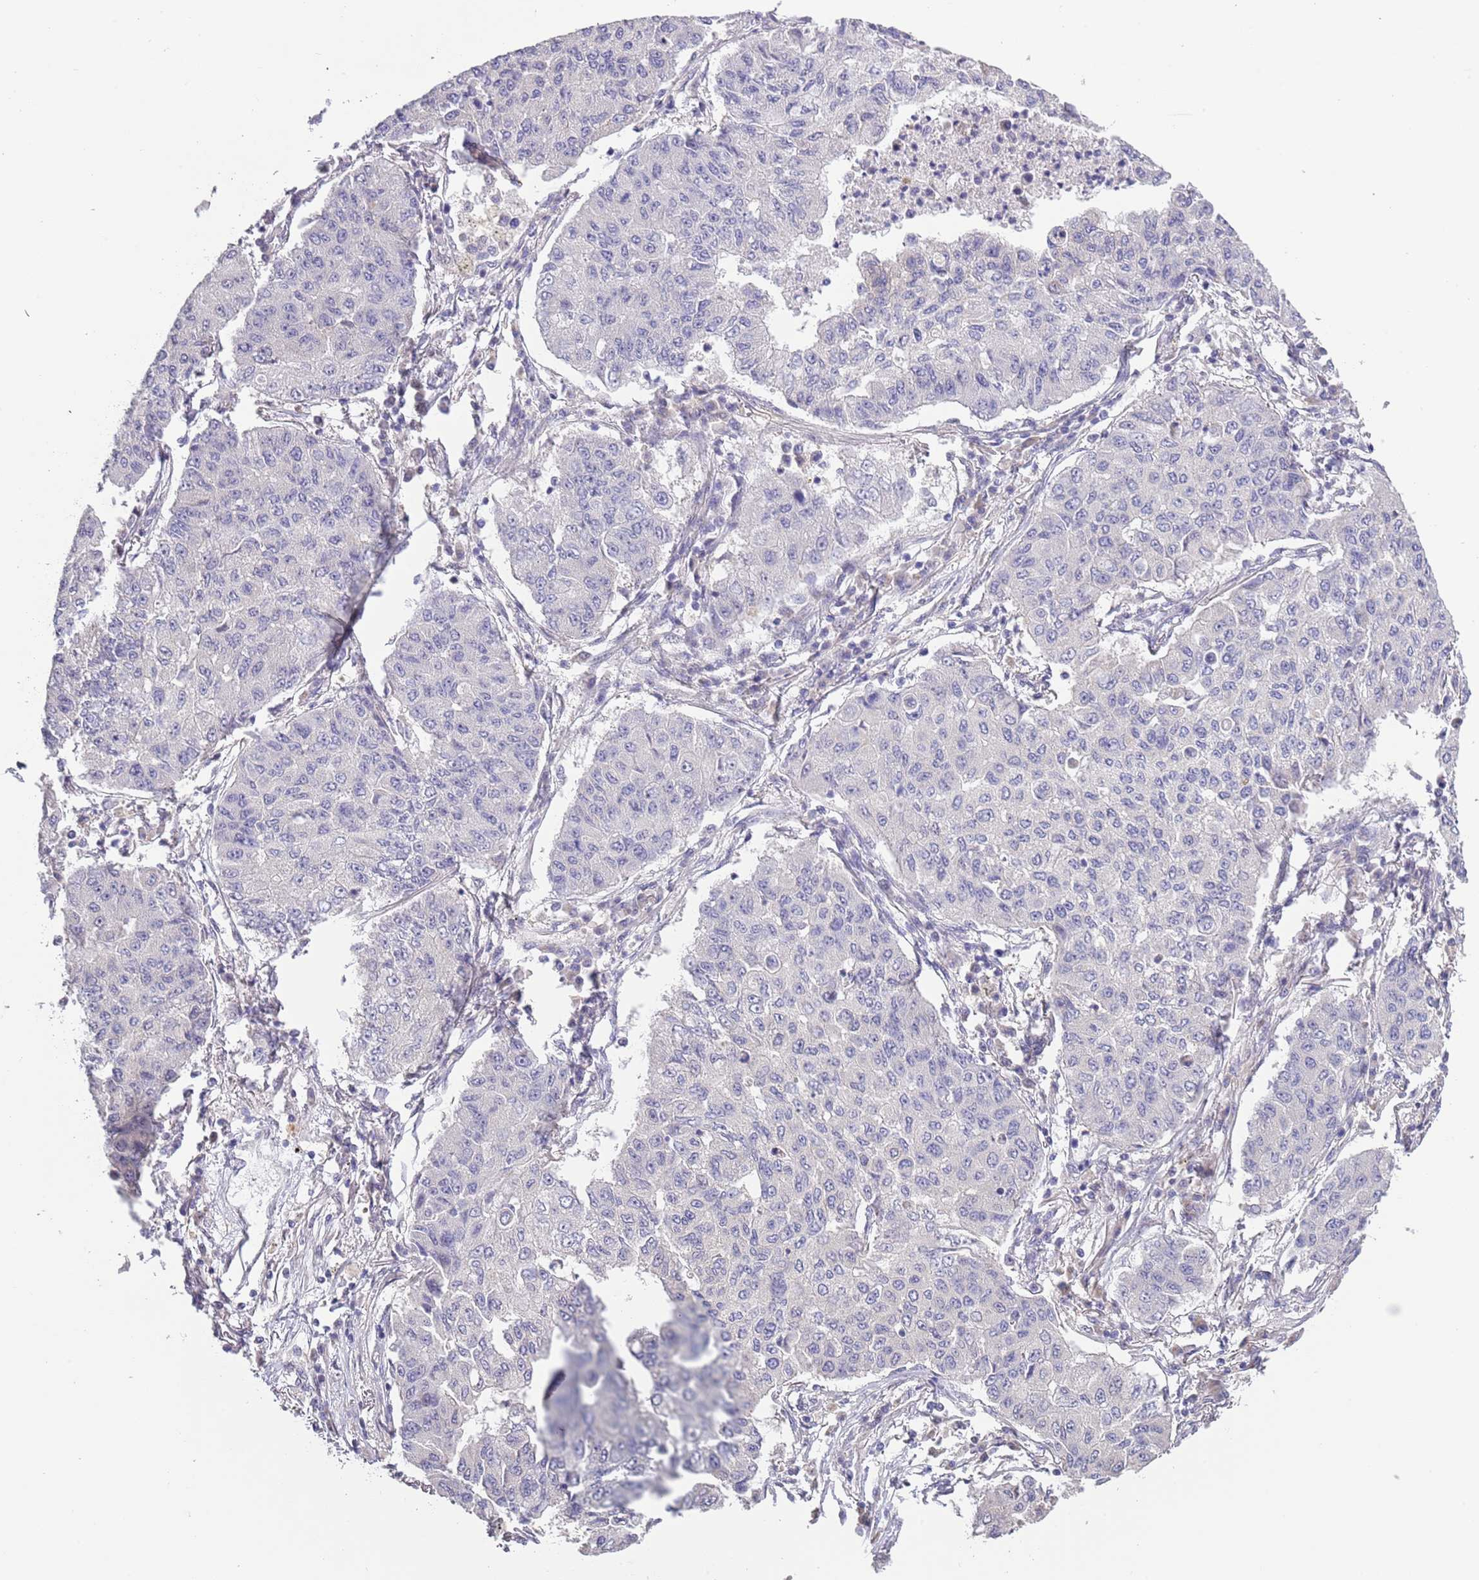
{"staining": {"intensity": "negative", "quantity": "none", "location": "none"}, "tissue": "lung cancer", "cell_type": "Tumor cells", "image_type": "cancer", "snomed": [{"axis": "morphology", "description": "Squamous cell carcinoma, NOS"}, {"axis": "topography", "description": "Lung"}], "caption": "Tumor cells are negative for protein expression in human lung cancer (squamous cell carcinoma).", "gene": "LIPJ", "patient": {"sex": "male", "age": 74}}